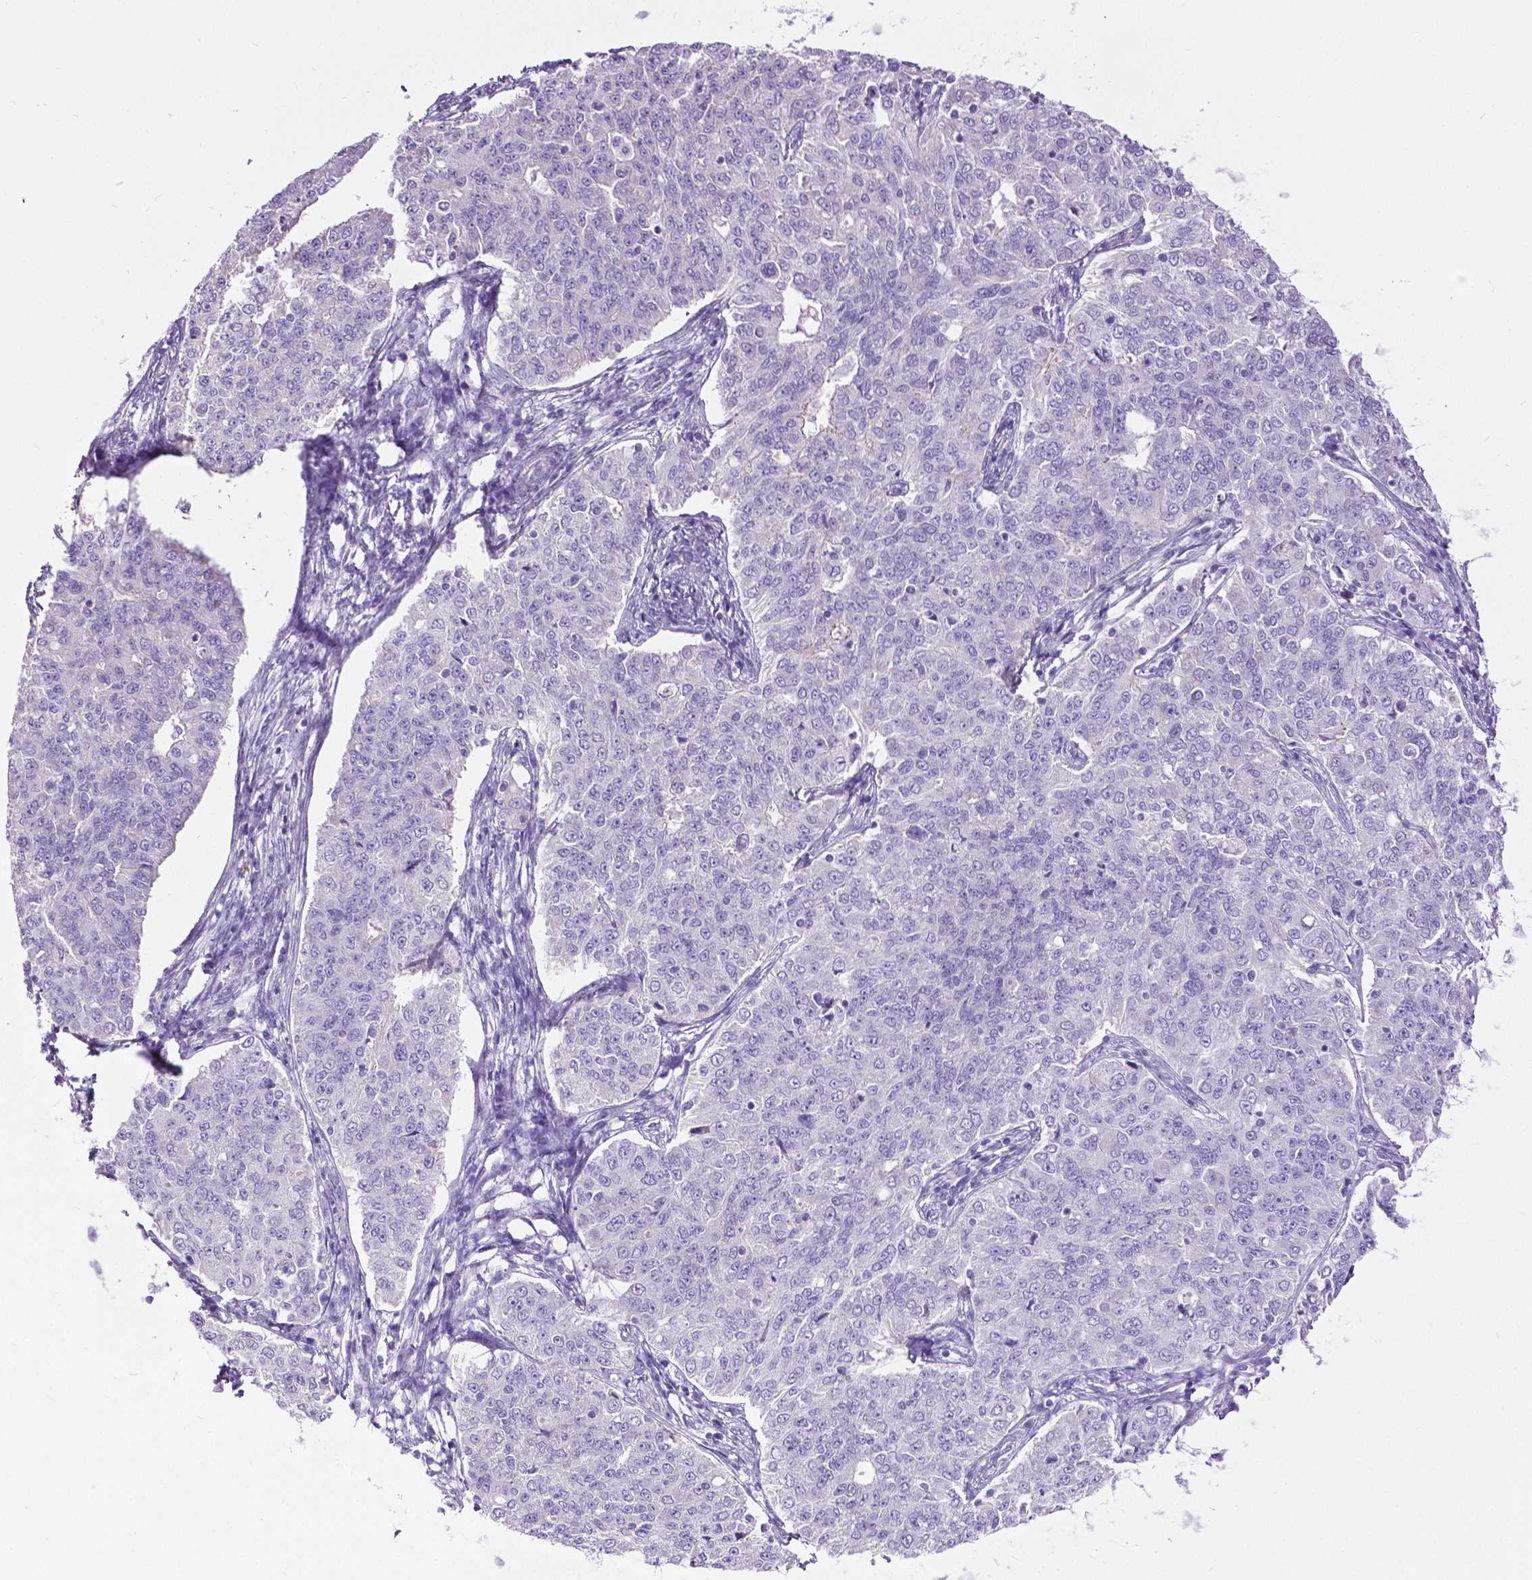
{"staining": {"intensity": "negative", "quantity": "none", "location": "none"}, "tissue": "endometrial cancer", "cell_type": "Tumor cells", "image_type": "cancer", "snomed": [{"axis": "morphology", "description": "Adenocarcinoma, NOS"}, {"axis": "topography", "description": "Endometrium"}], "caption": "Protein analysis of endometrial cancer (adenocarcinoma) displays no significant expression in tumor cells.", "gene": "MMP9", "patient": {"sex": "female", "age": 43}}